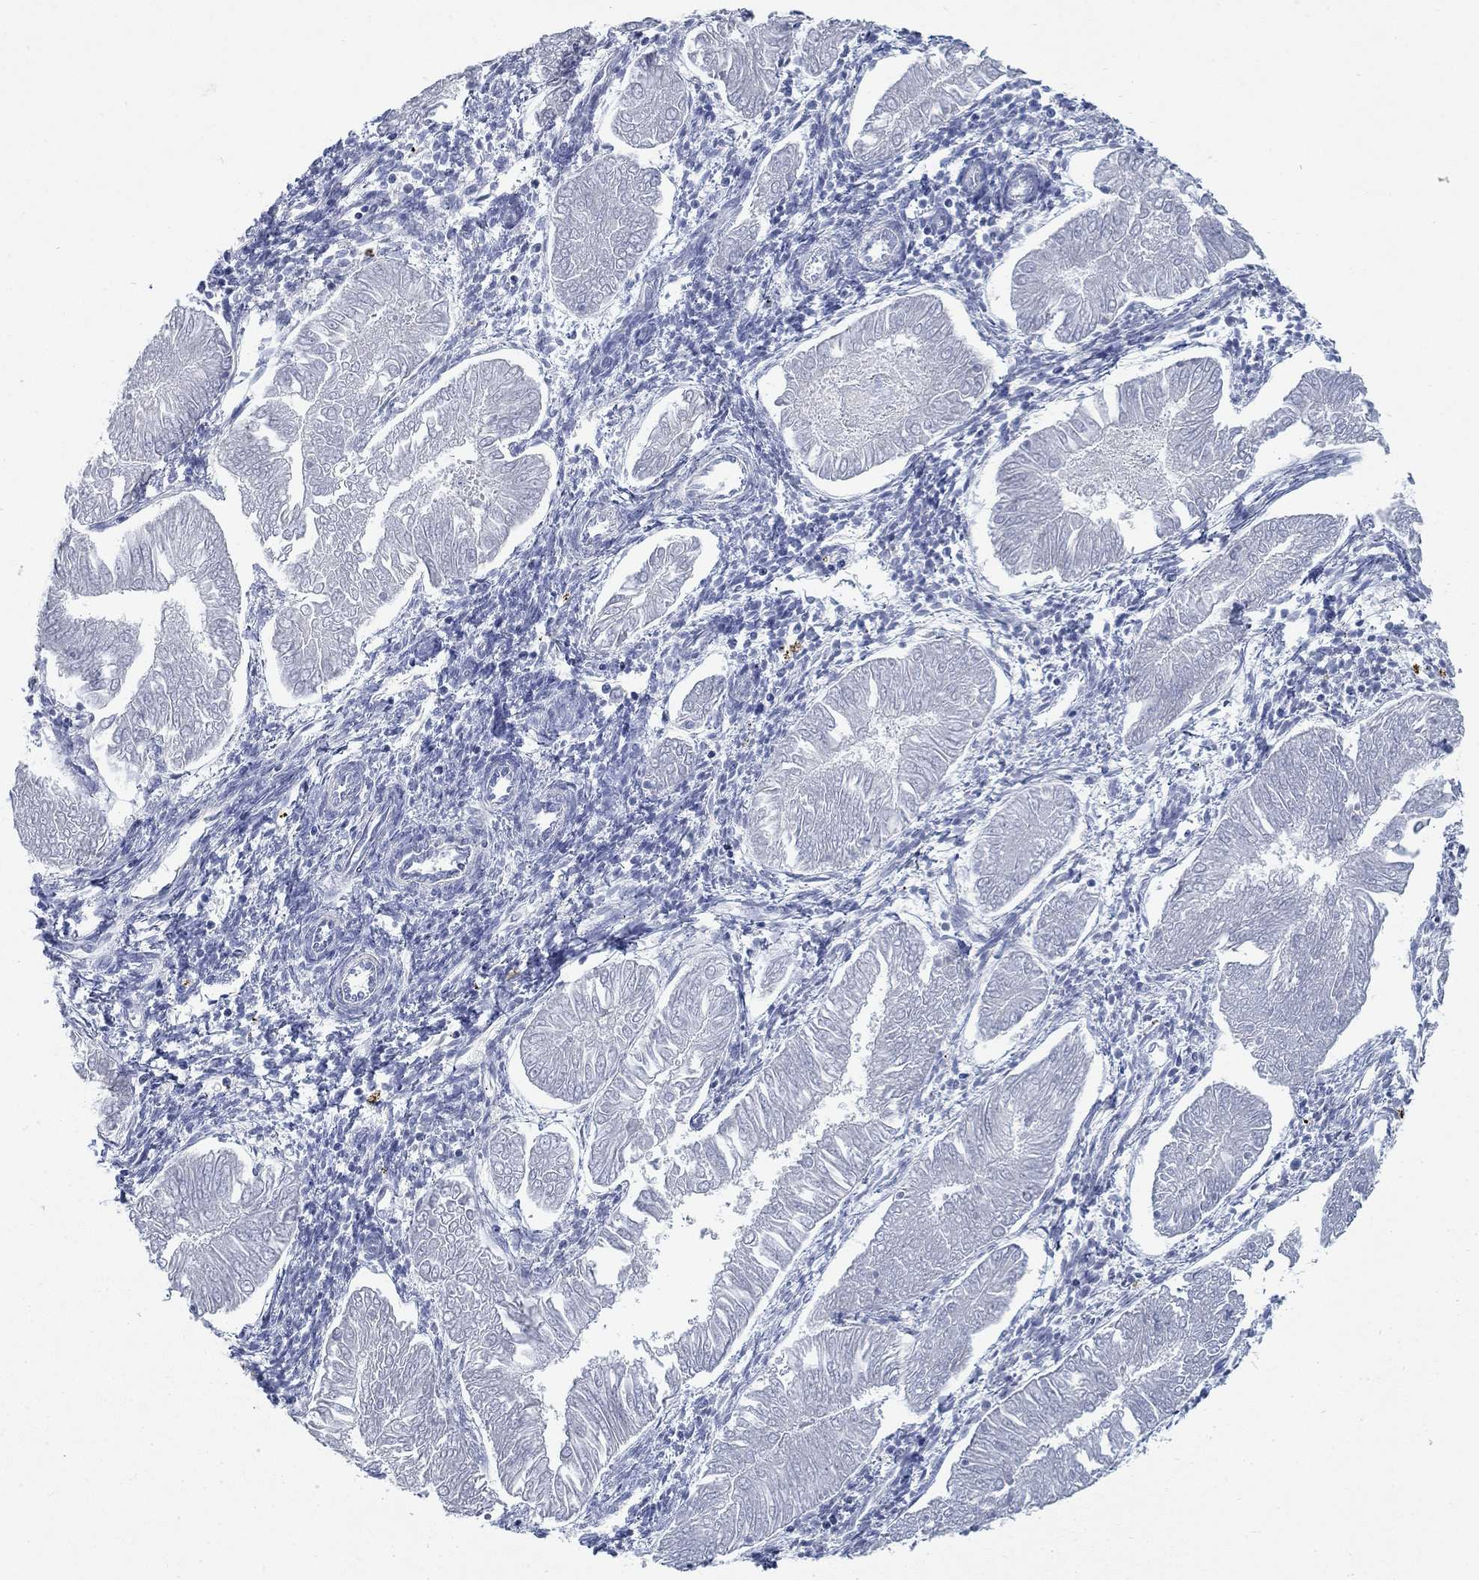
{"staining": {"intensity": "negative", "quantity": "none", "location": "none"}, "tissue": "endometrial cancer", "cell_type": "Tumor cells", "image_type": "cancer", "snomed": [{"axis": "morphology", "description": "Adenocarcinoma, NOS"}, {"axis": "topography", "description": "Endometrium"}], "caption": "The photomicrograph reveals no significant staining in tumor cells of endometrial adenocarcinoma.", "gene": "DNER", "patient": {"sex": "female", "age": 53}}